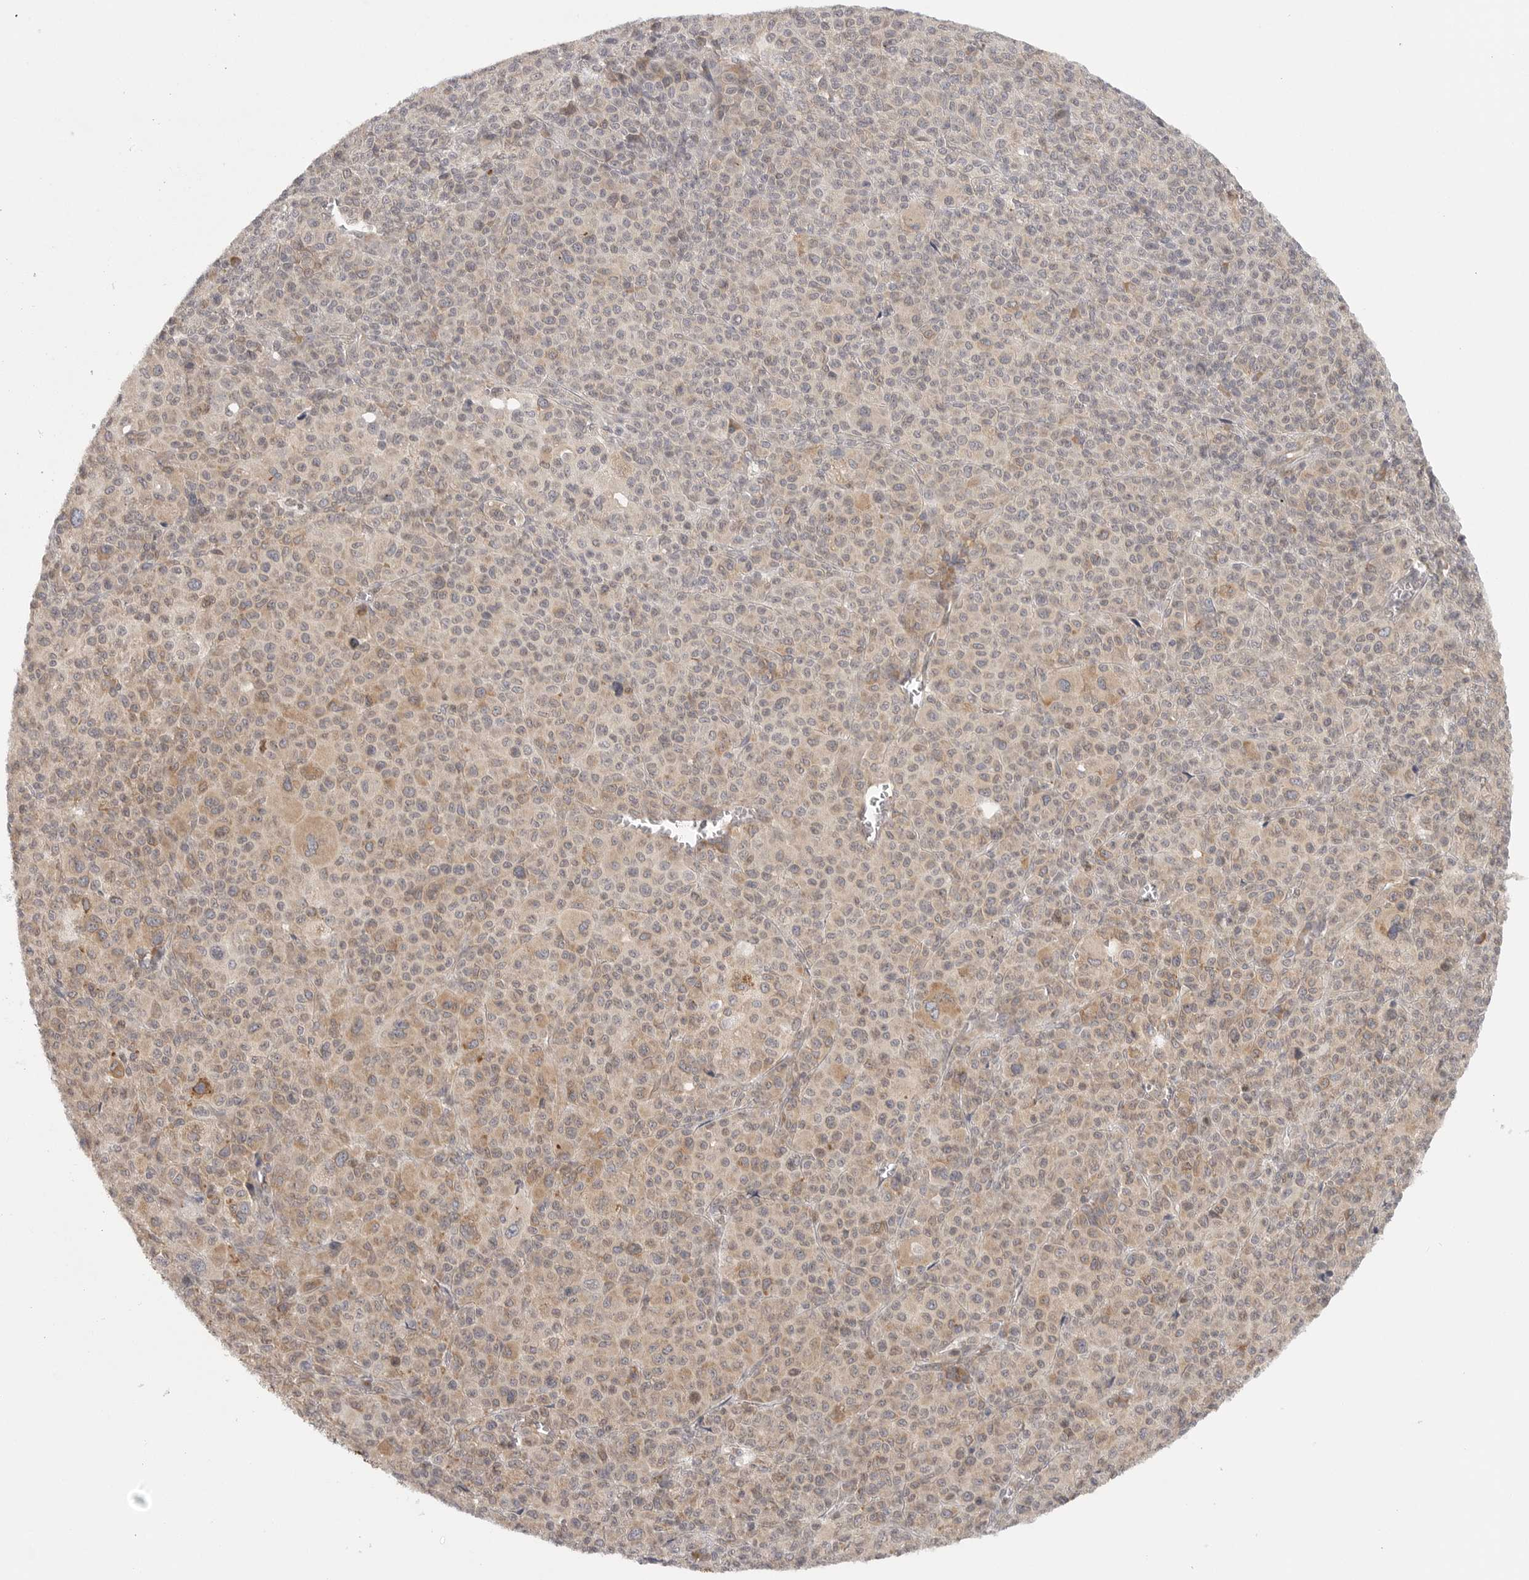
{"staining": {"intensity": "weak", "quantity": "25%-75%", "location": "cytoplasmic/membranous"}, "tissue": "melanoma", "cell_type": "Tumor cells", "image_type": "cancer", "snomed": [{"axis": "morphology", "description": "Malignant melanoma, Metastatic site"}, {"axis": "topography", "description": "Skin"}], "caption": "Malignant melanoma (metastatic site) tissue reveals weak cytoplasmic/membranous expression in approximately 25%-75% of tumor cells", "gene": "CERS2", "patient": {"sex": "female", "age": 74}}